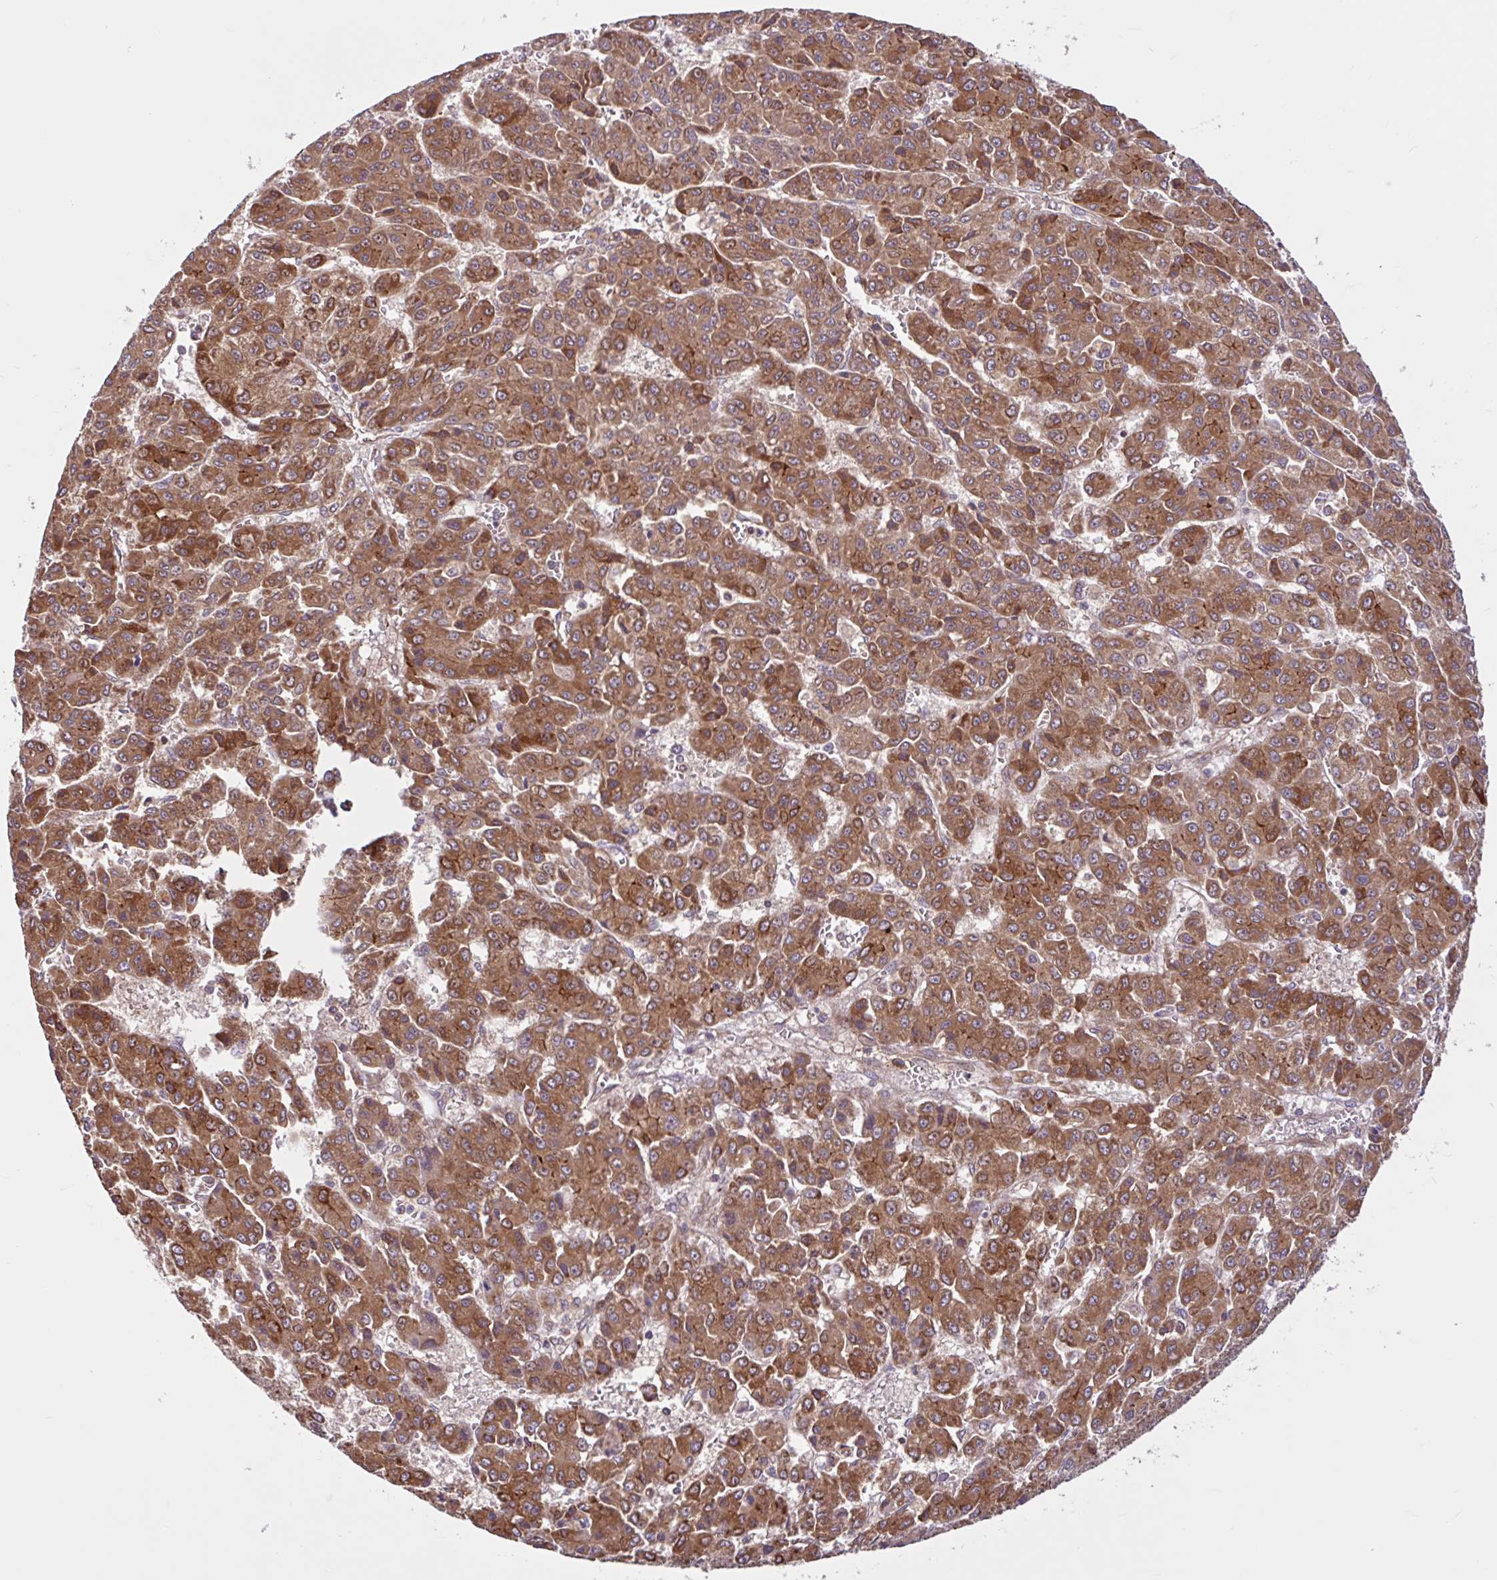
{"staining": {"intensity": "moderate", "quantity": ">75%", "location": "cytoplasmic/membranous"}, "tissue": "liver cancer", "cell_type": "Tumor cells", "image_type": "cancer", "snomed": [{"axis": "morphology", "description": "Carcinoma, Hepatocellular, NOS"}, {"axis": "topography", "description": "Liver"}], "caption": "Protein expression analysis of liver cancer reveals moderate cytoplasmic/membranous positivity in about >75% of tumor cells. Immunohistochemistry (ihc) stains the protein in brown and the nuclei are stained blue.", "gene": "NTPCR", "patient": {"sex": "male", "age": 70}}